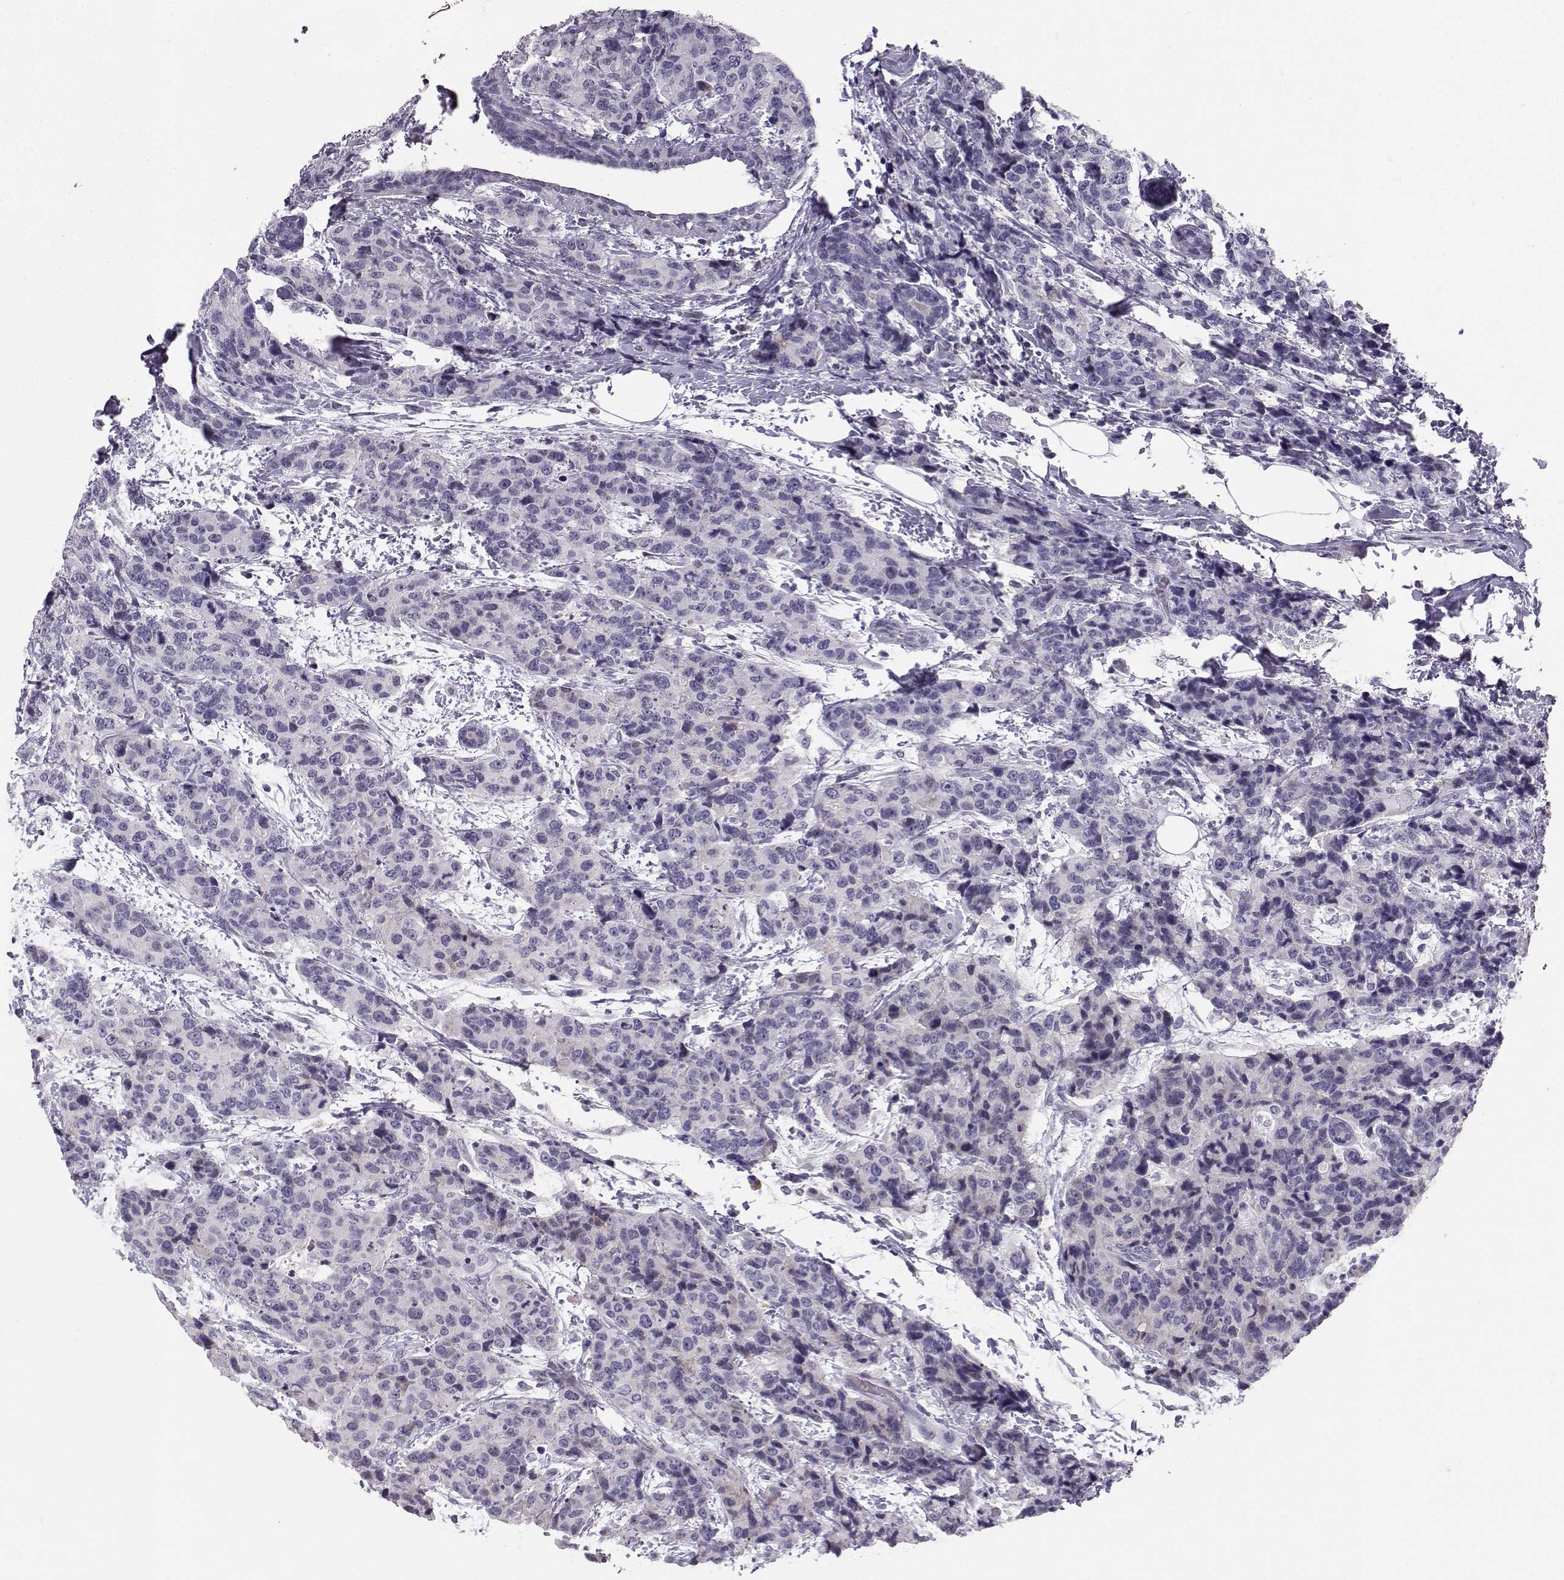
{"staining": {"intensity": "negative", "quantity": "none", "location": "none"}, "tissue": "breast cancer", "cell_type": "Tumor cells", "image_type": "cancer", "snomed": [{"axis": "morphology", "description": "Lobular carcinoma"}, {"axis": "topography", "description": "Breast"}], "caption": "There is no significant expression in tumor cells of lobular carcinoma (breast).", "gene": "PKP2", "patient": {"sex": "female", "age": 59}}